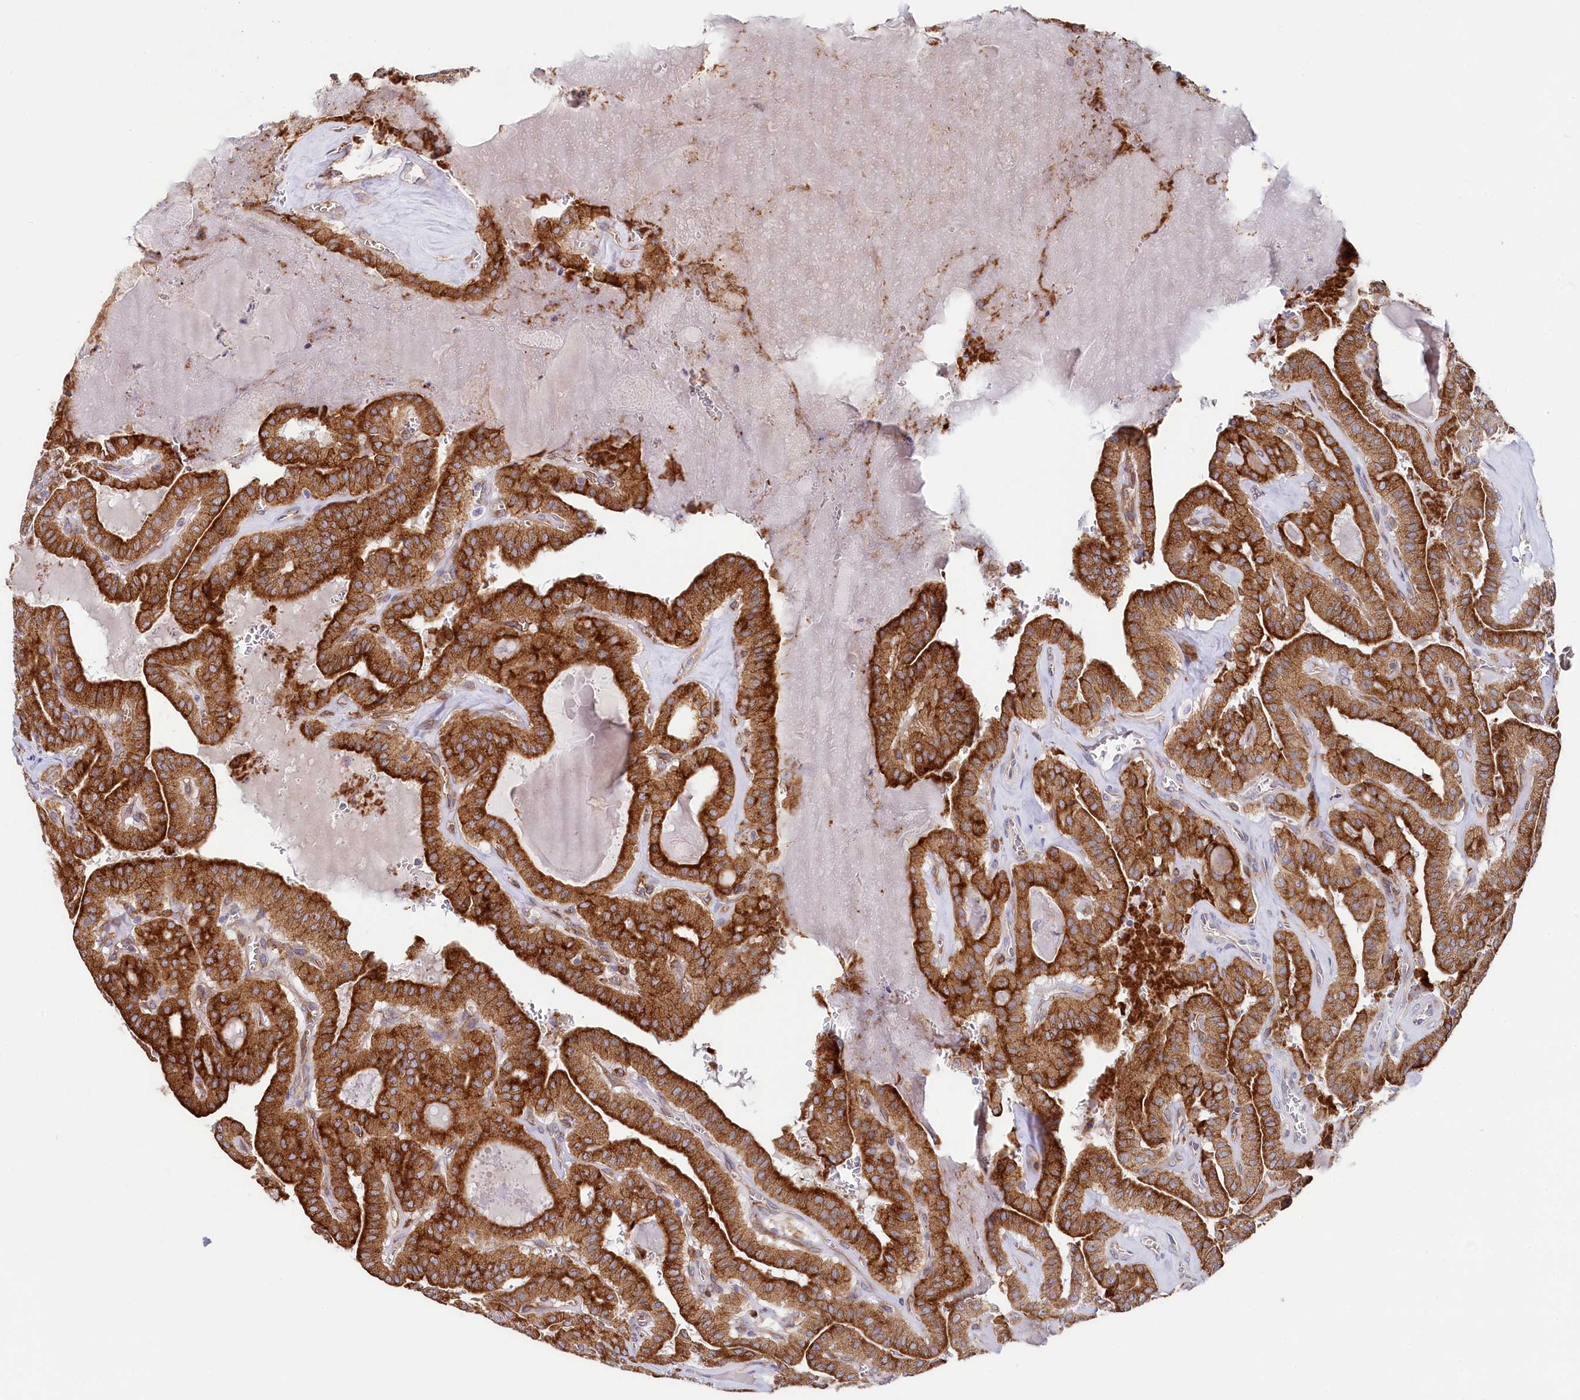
{"staining": {"intensity": "strong", "quantity": ">75%", "location": "cytoplasmic/membranous"}, "tissue": "thyroid cancer", "cell_type": "Tumor cells", "image_type": "cancer", "snomed": [{"axis": "morphology", "description": "Papillary adenocarcinoma, NOS"}, {"axis": "topography", "description": "Thyroid gland"}], "caption": "Thyroid papillary adenocarcinoma stained for a protein (brown) reveals strong cytoplasmic/membranous positive expression in about >75% of tumor cells.", "gene": "CHID1", "patient": {"sex": "male", "age": 52}}